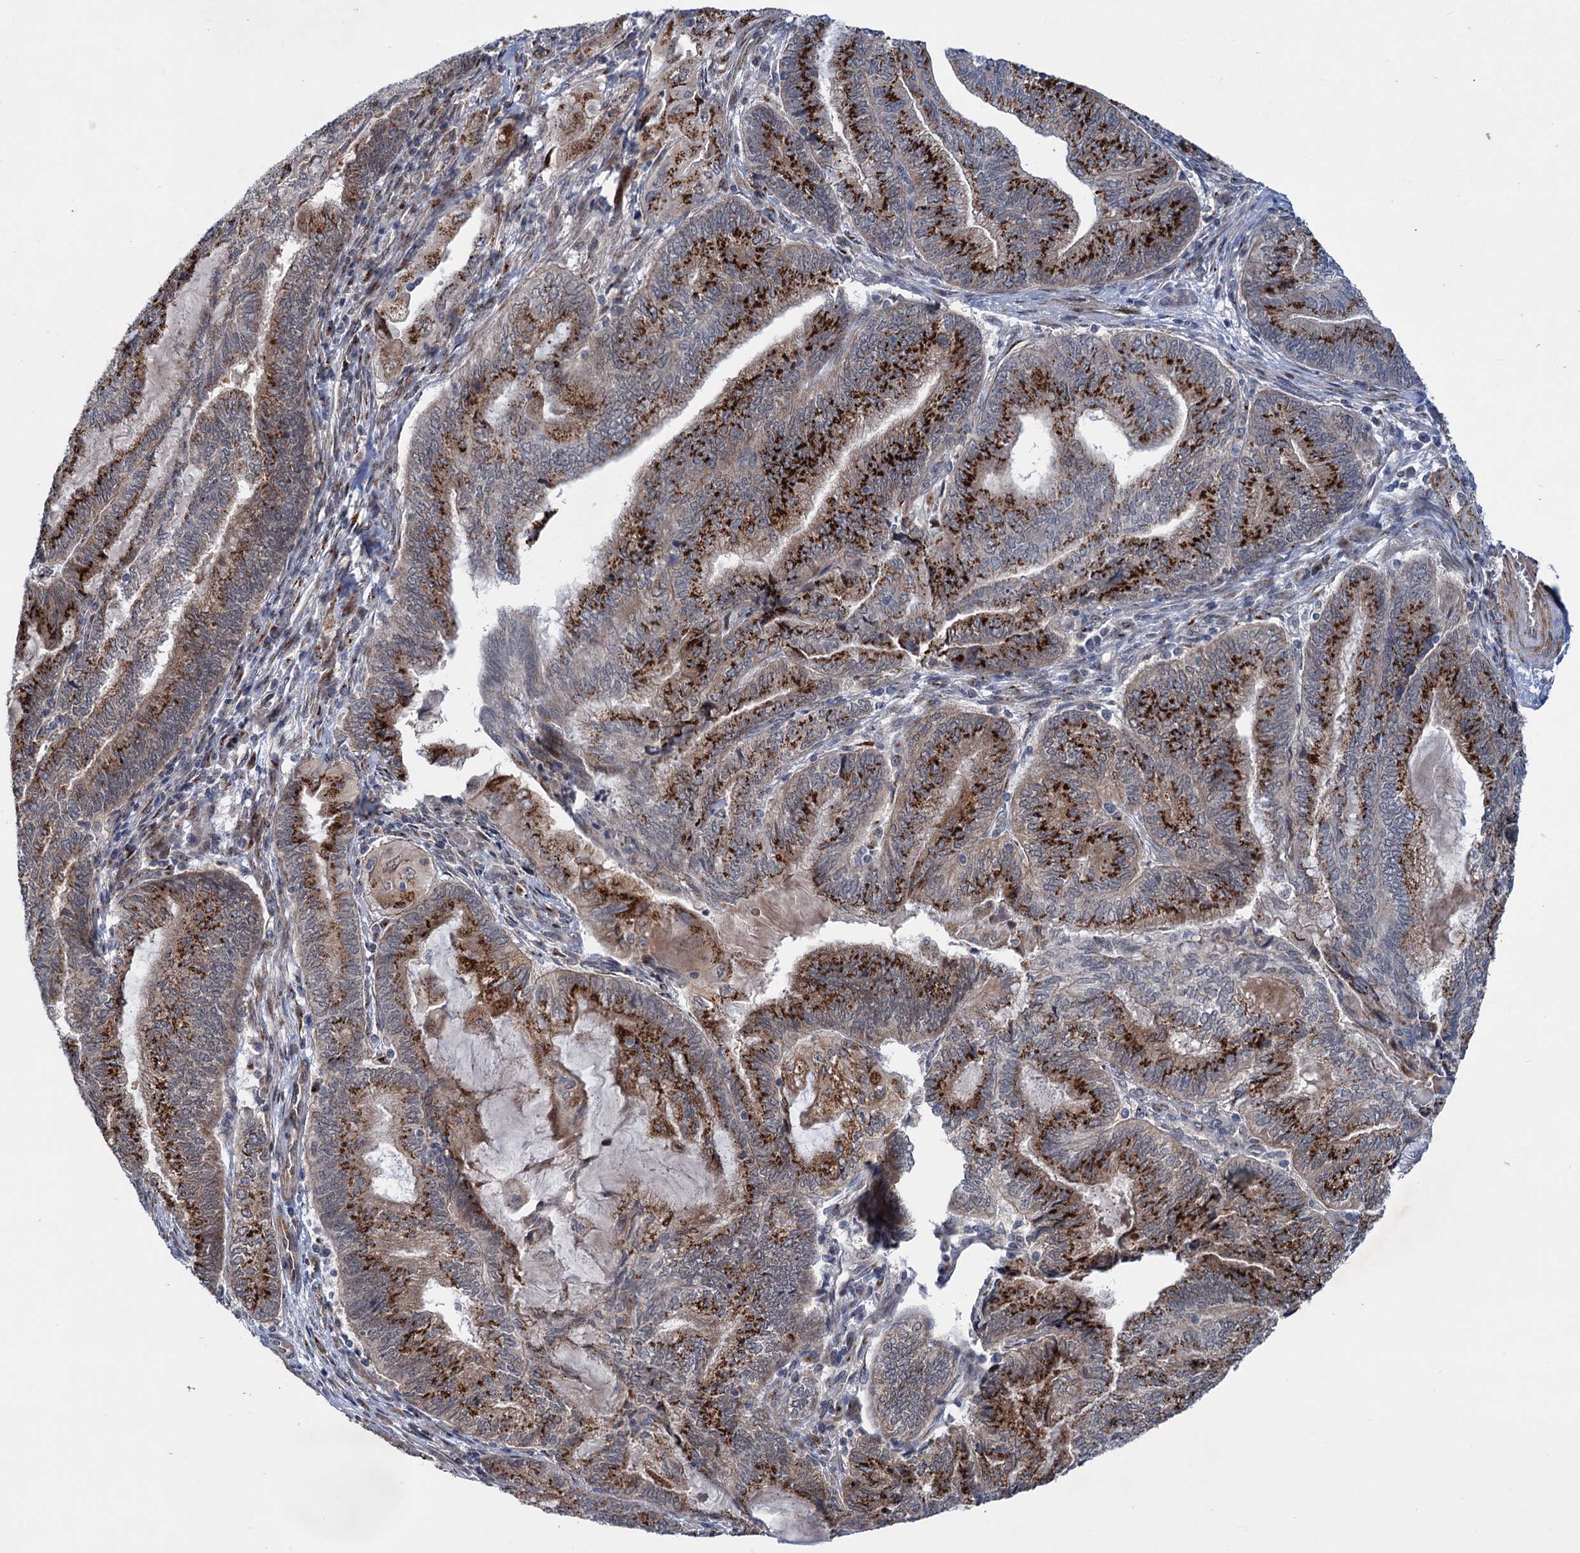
{"staining": {"intensity": "strong", "quantity": ">75%", "location": "cytoplasmic/membranous"}, "tissue": "endometrial cancer", "cell_type": "Tumor cells", "image_type": "cancer", "snomed": [{"axis": "morphology", "description": "Adenocarcinoma, NOS"}, {"axis": "topography", "description": "Uterus"}, {"axis": "topography", "description": "Endometrium"}], "caption": "An immunohistochemistry image of neoplastic tissue is shown. Protein staining in brown shows strong cytoplasmic/membranous positivity in endometrial adenocarcinoma within tumor cells. (brown staining indicates protein expression, while blue staining denotes nuclei).", "gene": "ELP4", "patient": {"sex": "female", "age": 70}}